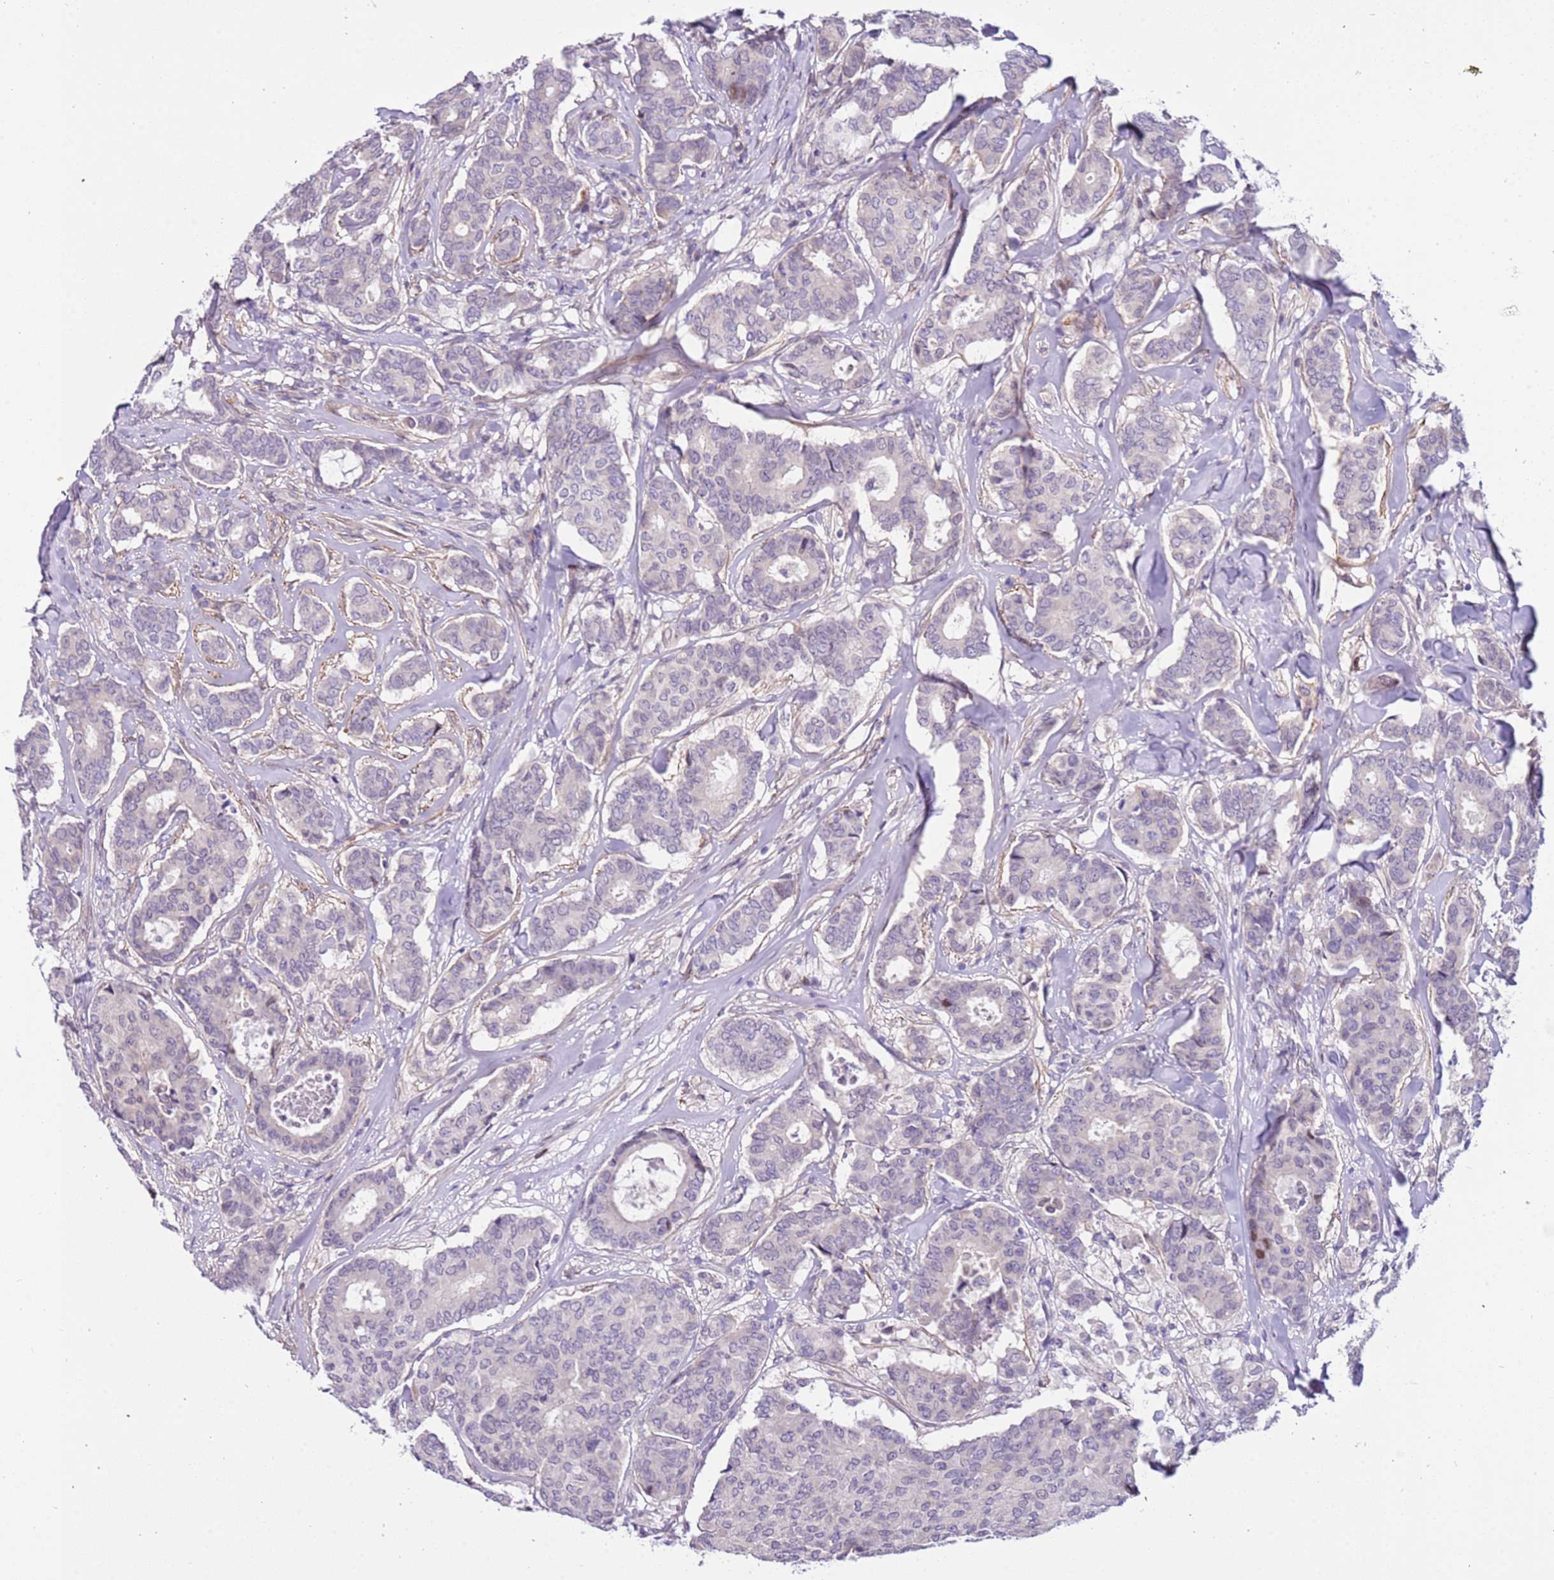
{"staining": {"intensity": "negative", "quantity": "none", "location": "none"}, "tissue": "breast cancer", "cell_type": "Tumor cells", "image_type": "cancer", "snomed": [{"axis": "morphology", "description": "Duct carcinoma"}, {"axis": "topography", "description": "Breast"}], "caption": "Tumor cells are negative for protein expression in human breast cancer (infiltrating ductal carcinoma).", "gene": "PLEKHH1", "patient": {"sex": "female", "age": 75}}